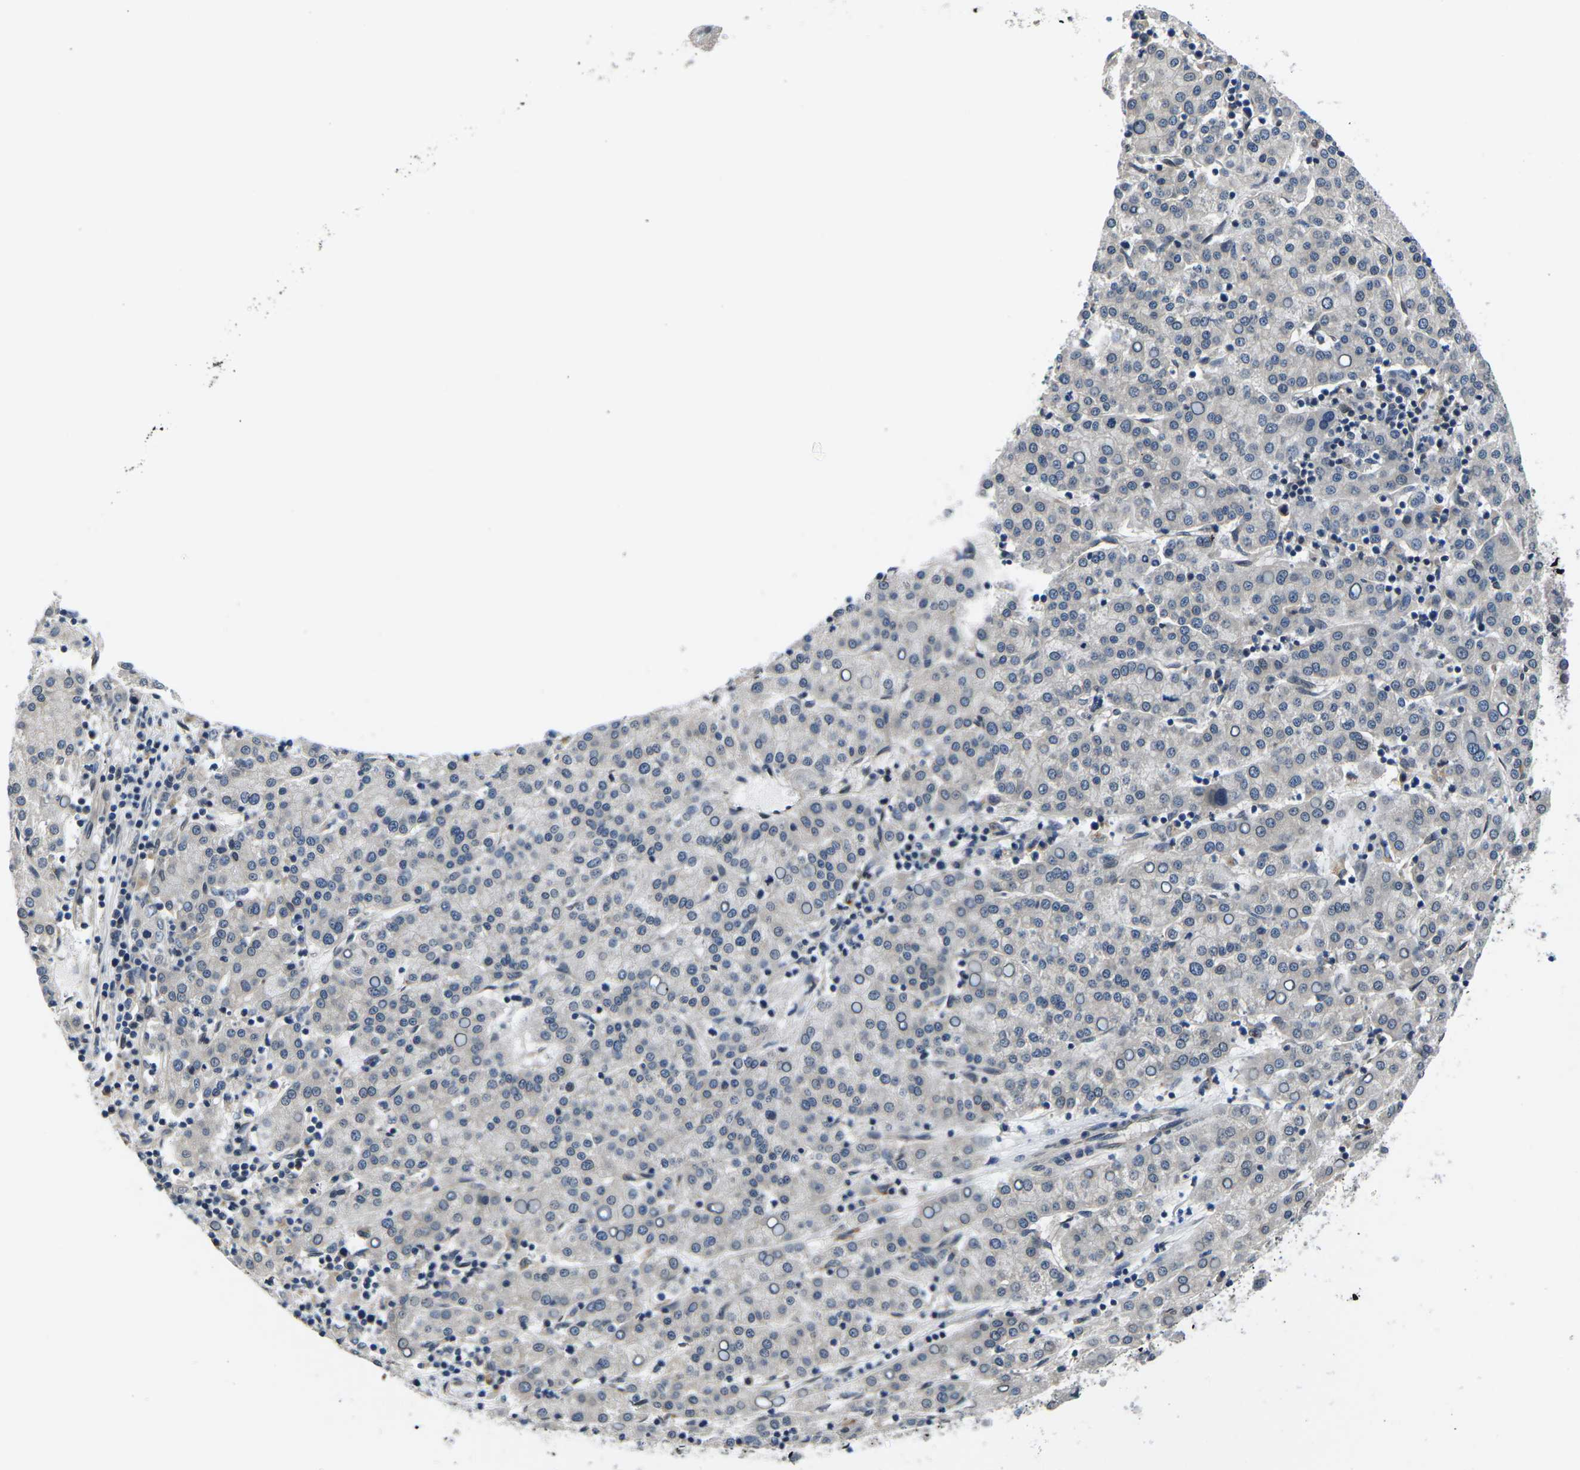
{"staining": {"intensity": "negative", "quantity": "none", "location": "none"}, "tissue": "liver cancer", "cell_type": "Tumor cells", "image_type": "cancer", "snomed": [{"axis": "morphology", "description": "Carcinoma, Hepatocellular, NOS"}, {"axis": "topography", "description": "Liver"}], "caption": "A histopathology image of liver cancer stained for a protein exhibits no brown staining in tumor cells.", "gene": "SNX10", "patient": {"sex": "female", "age": 58}}